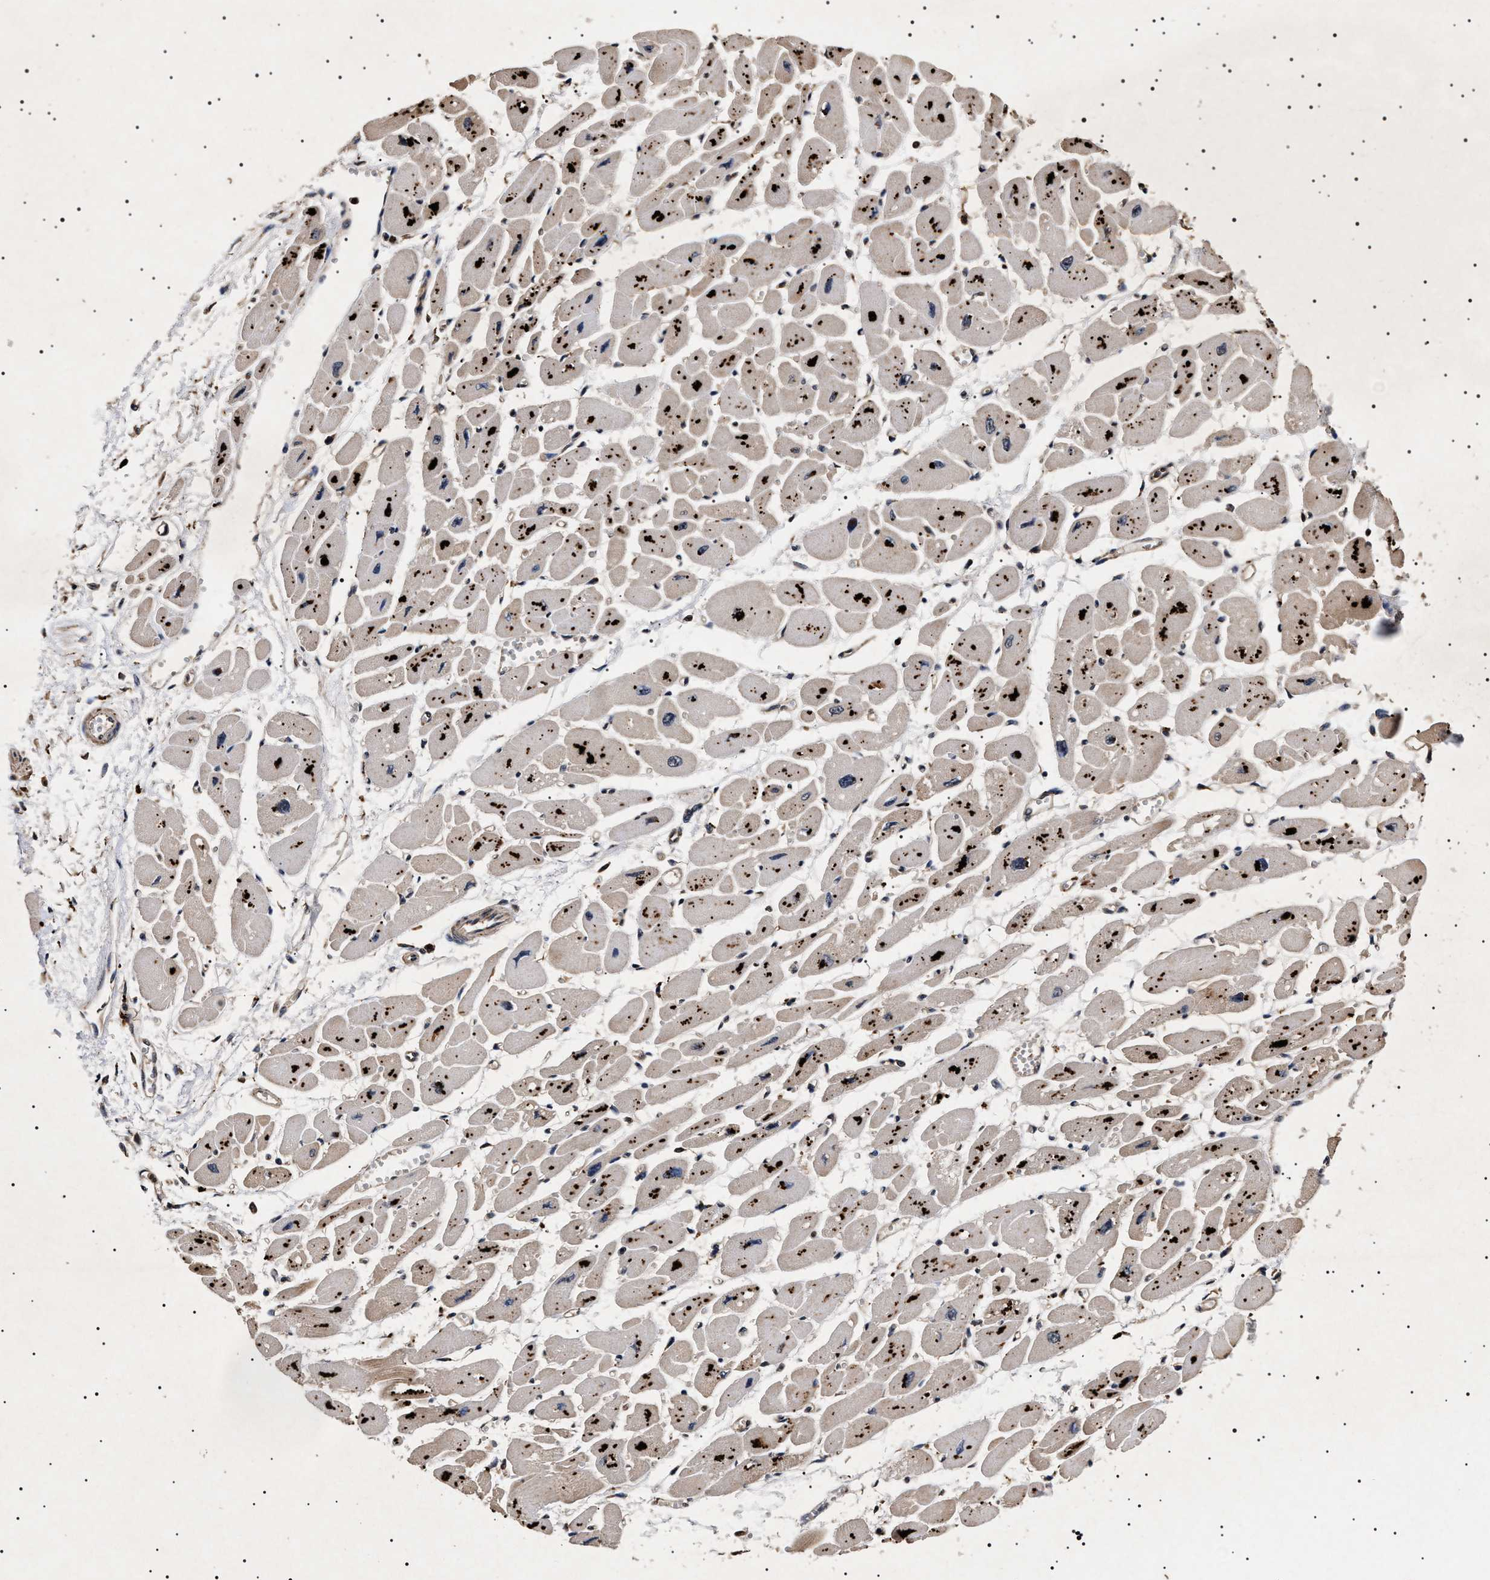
{"staining": {"intensity": "weak", "quantity": "25%-75%", "location": "cytoplasmic/membranous"}, "tissue": "heart muscle", "cell_type": "Cardiomyocytes", "image_type": "normal", "snomed": [{"axis": "morphology", "description": "Normal tissue, NOS"}, {"axis": "topography", "description": "Heart"}], "caption": "DAB immunohistochemical staining of normal human heart muscle demonstrates weak cytoplasmic/membranous protein positivity in about 25%-75% of cardiomyocytes.", "gene": "KIF21A", "patient": {"sex": "female", "age": 54}}